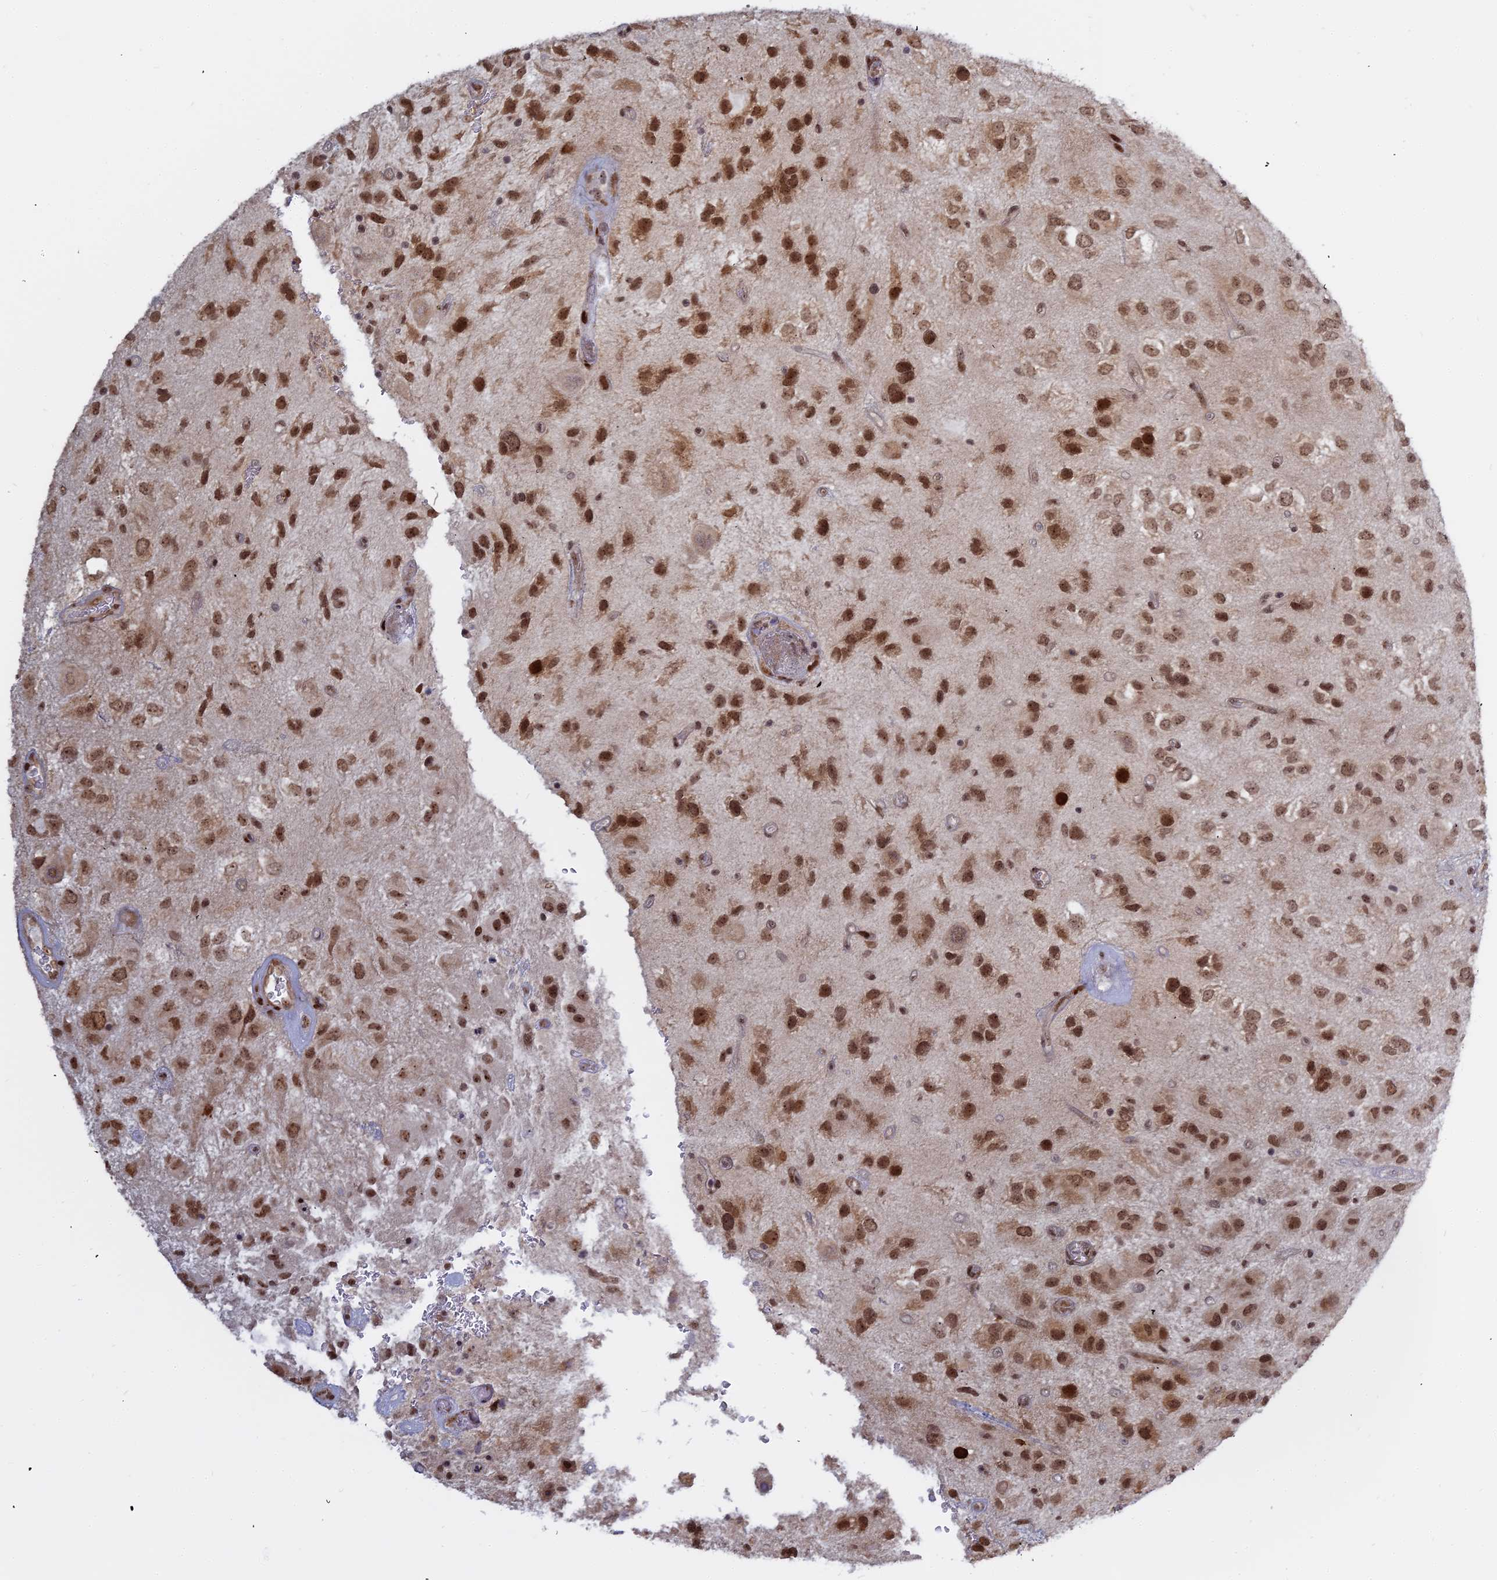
{"staining": {"intensity": "moderate", "quantity": ">75%", "location": "cytoplasmic/membranous,nuclear"}, "tissue": "glioma", "cell_type": "Tumor cells", "image_type": "cancer", "snomed": [{"axis": "morphology", "description": "Glioma, malignant, Low grade"}, {"axis": "topography", "description": "Brain"}], "caption": "Immunohistochemistry (IHC) (DAB (3,3'-diaminobenzidine)) staining of human low-grade glioma (malignant) reveals moderate cytoplasmic/membranous and nuclear protein positivity in about >75% of tumor cells.", "gene": "ABCA2", "patient": {"sex": "male", "age": 66}}